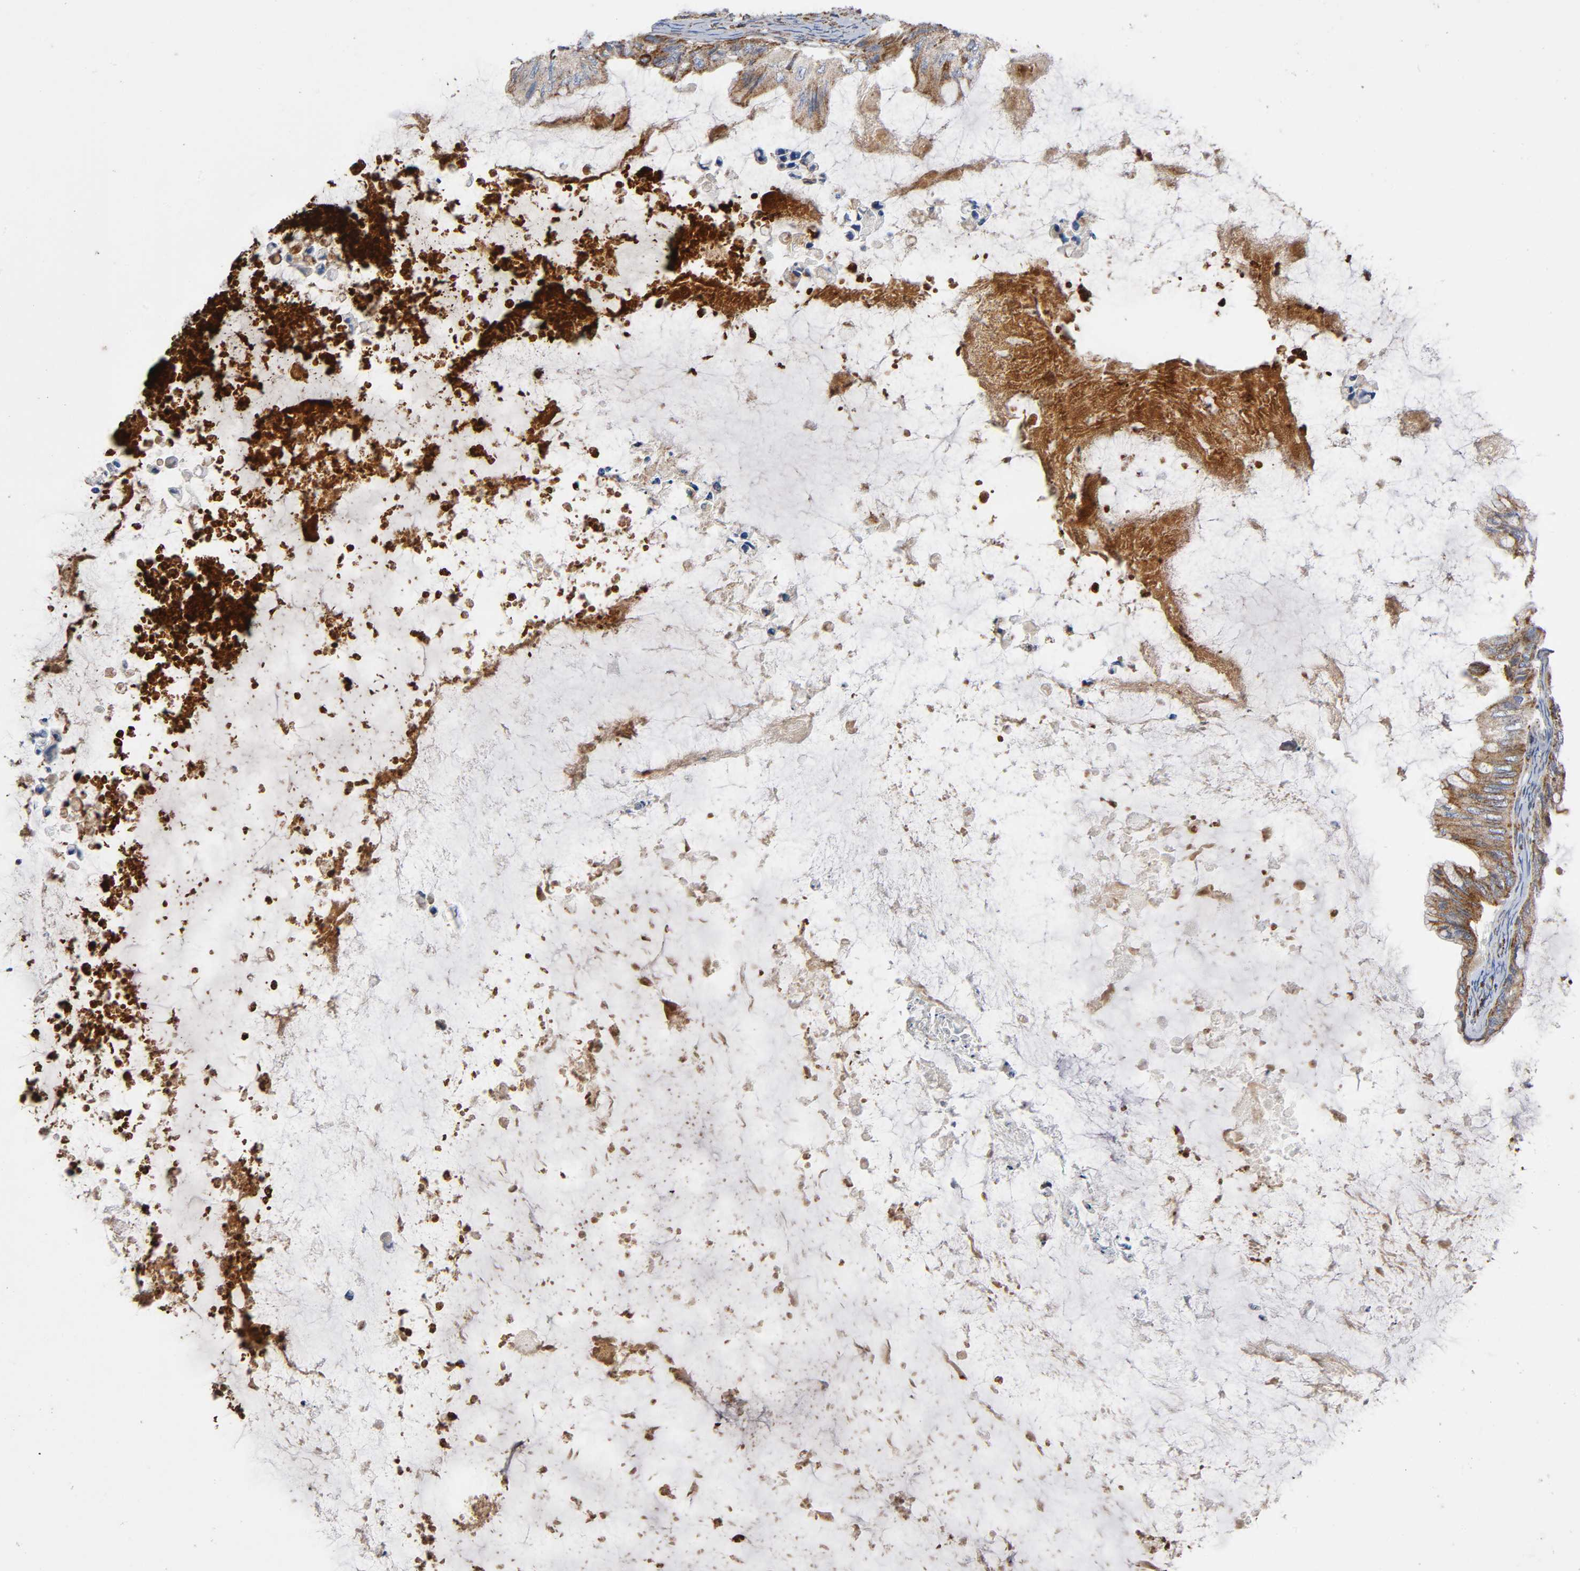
{"staining": {"intensity": "moderate", "quantity": "25%-75%", "location": "cytoplasmic/membranous"}, "tissue": "ovarian cancer", "cell_type": "Tumor cells", "image_type": "cancer", "snomed": [{"axis": "morphology", "description": "Cystadenocarcinoma, mucinous, NOS"}, {"axis": "topography", "description": "Ovary"}], "caption": "The image reveals a brown stain indicating the presence of a protein in the cytoplasmic/membranous of tumor cells in ovarian cancer. (IHC, brightfield microscopy, high magnification).", "gene": "MAP3K1", "patient": {"sex": "female", "age": 80}}